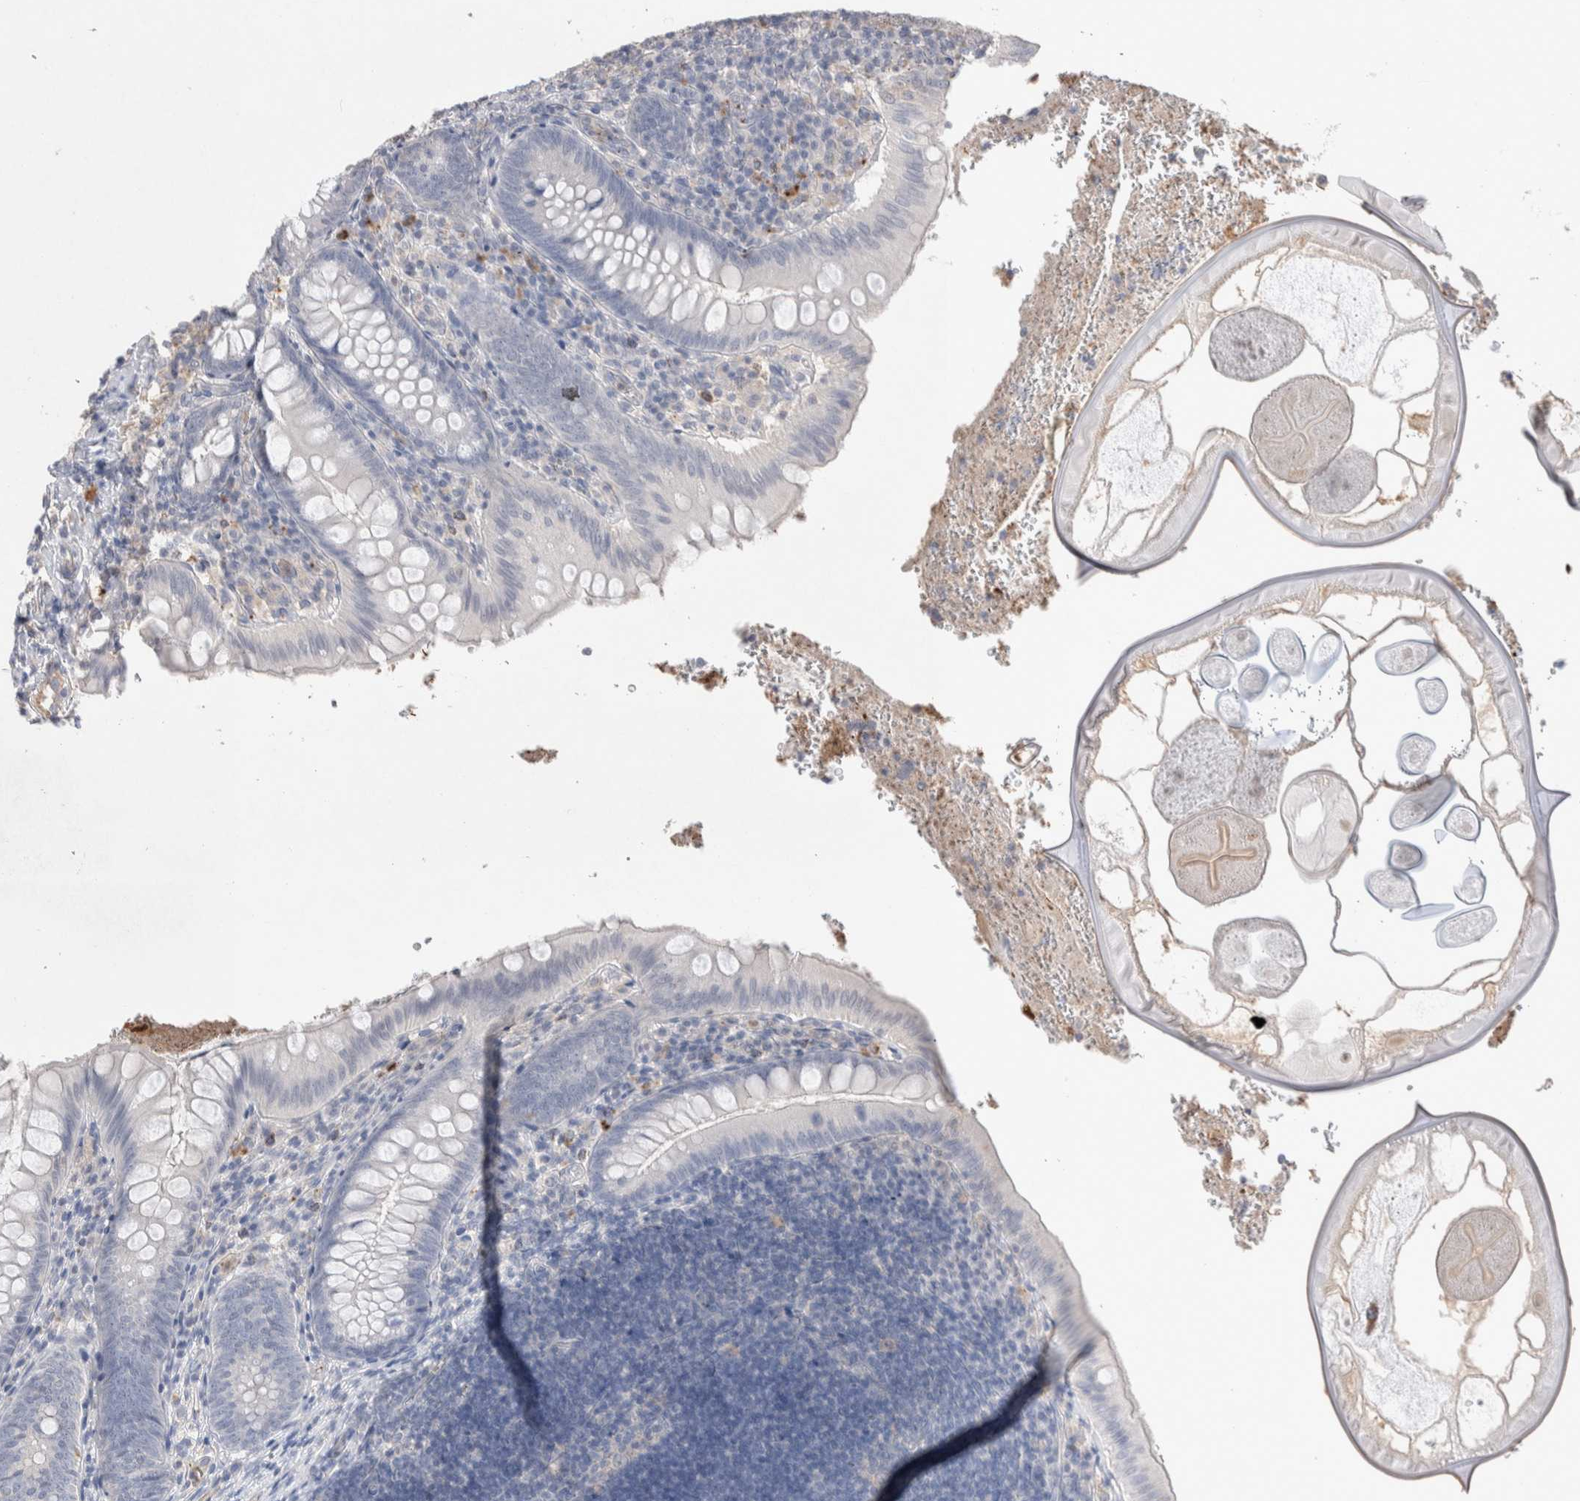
{"staining": {"intensity": "negative", "quantity": "none", "location": "none"}, "tissue": "appendix", "cell_type": "Glandular cells", "image_type": "normal", "snomed": [{"axis": "morphology", "description": "Normal tissue, NOS"}, {"axis": "topography", "description": "Appendix"}], "caption": "This is a histopathology image of immunohistochemistry (IHC) staining of normal appendix, which shows no positivity in glandular cells.", "gene": "FFAR2", "patient": {"sex": "male", "age": 8}}